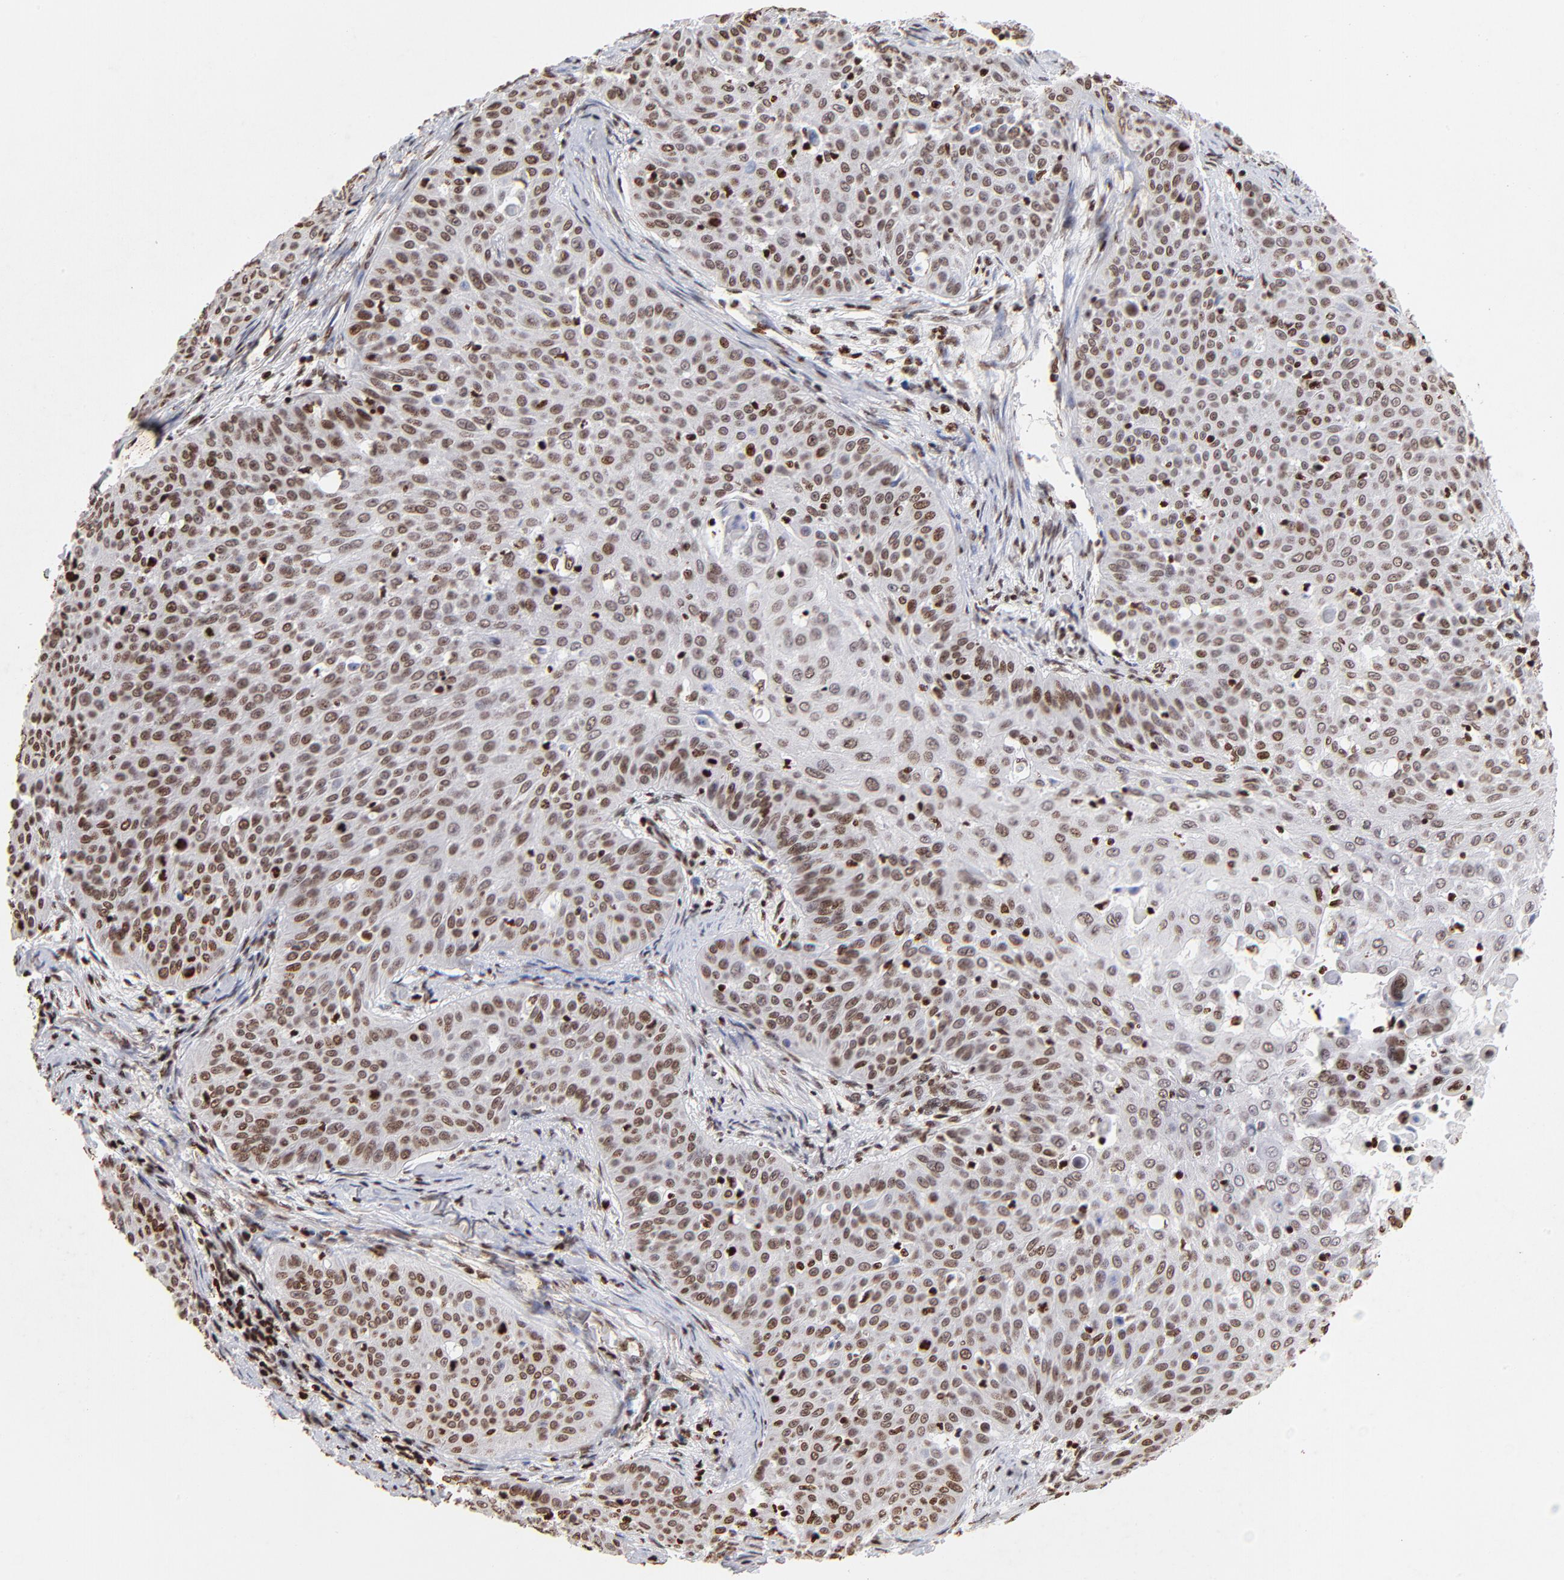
{"staining": {"intensity": "moderate", "quantity": ">75%", "location": "nuclear"}, "tissue": "skin cancer", "cell_type": "Tumor cells", "image_type": "cancer", "snomed": [{"axis": "morphology", "description": "Squamous cell carcinoma, NOS"}, {"axis": "topography", "description": "Skin"}], "caption": "Immunohistochemistry photomicrograph of neoplastic tissue: human skin squamous cell carcinoma stained using immunohistochemistry shows medium levels of moderate protein expression localized specifically in the nuclear of tumor cells, appearing as a nuclear brown color.", "gene": "FBH1", "patient": {"sex": "male", "age": 82}}